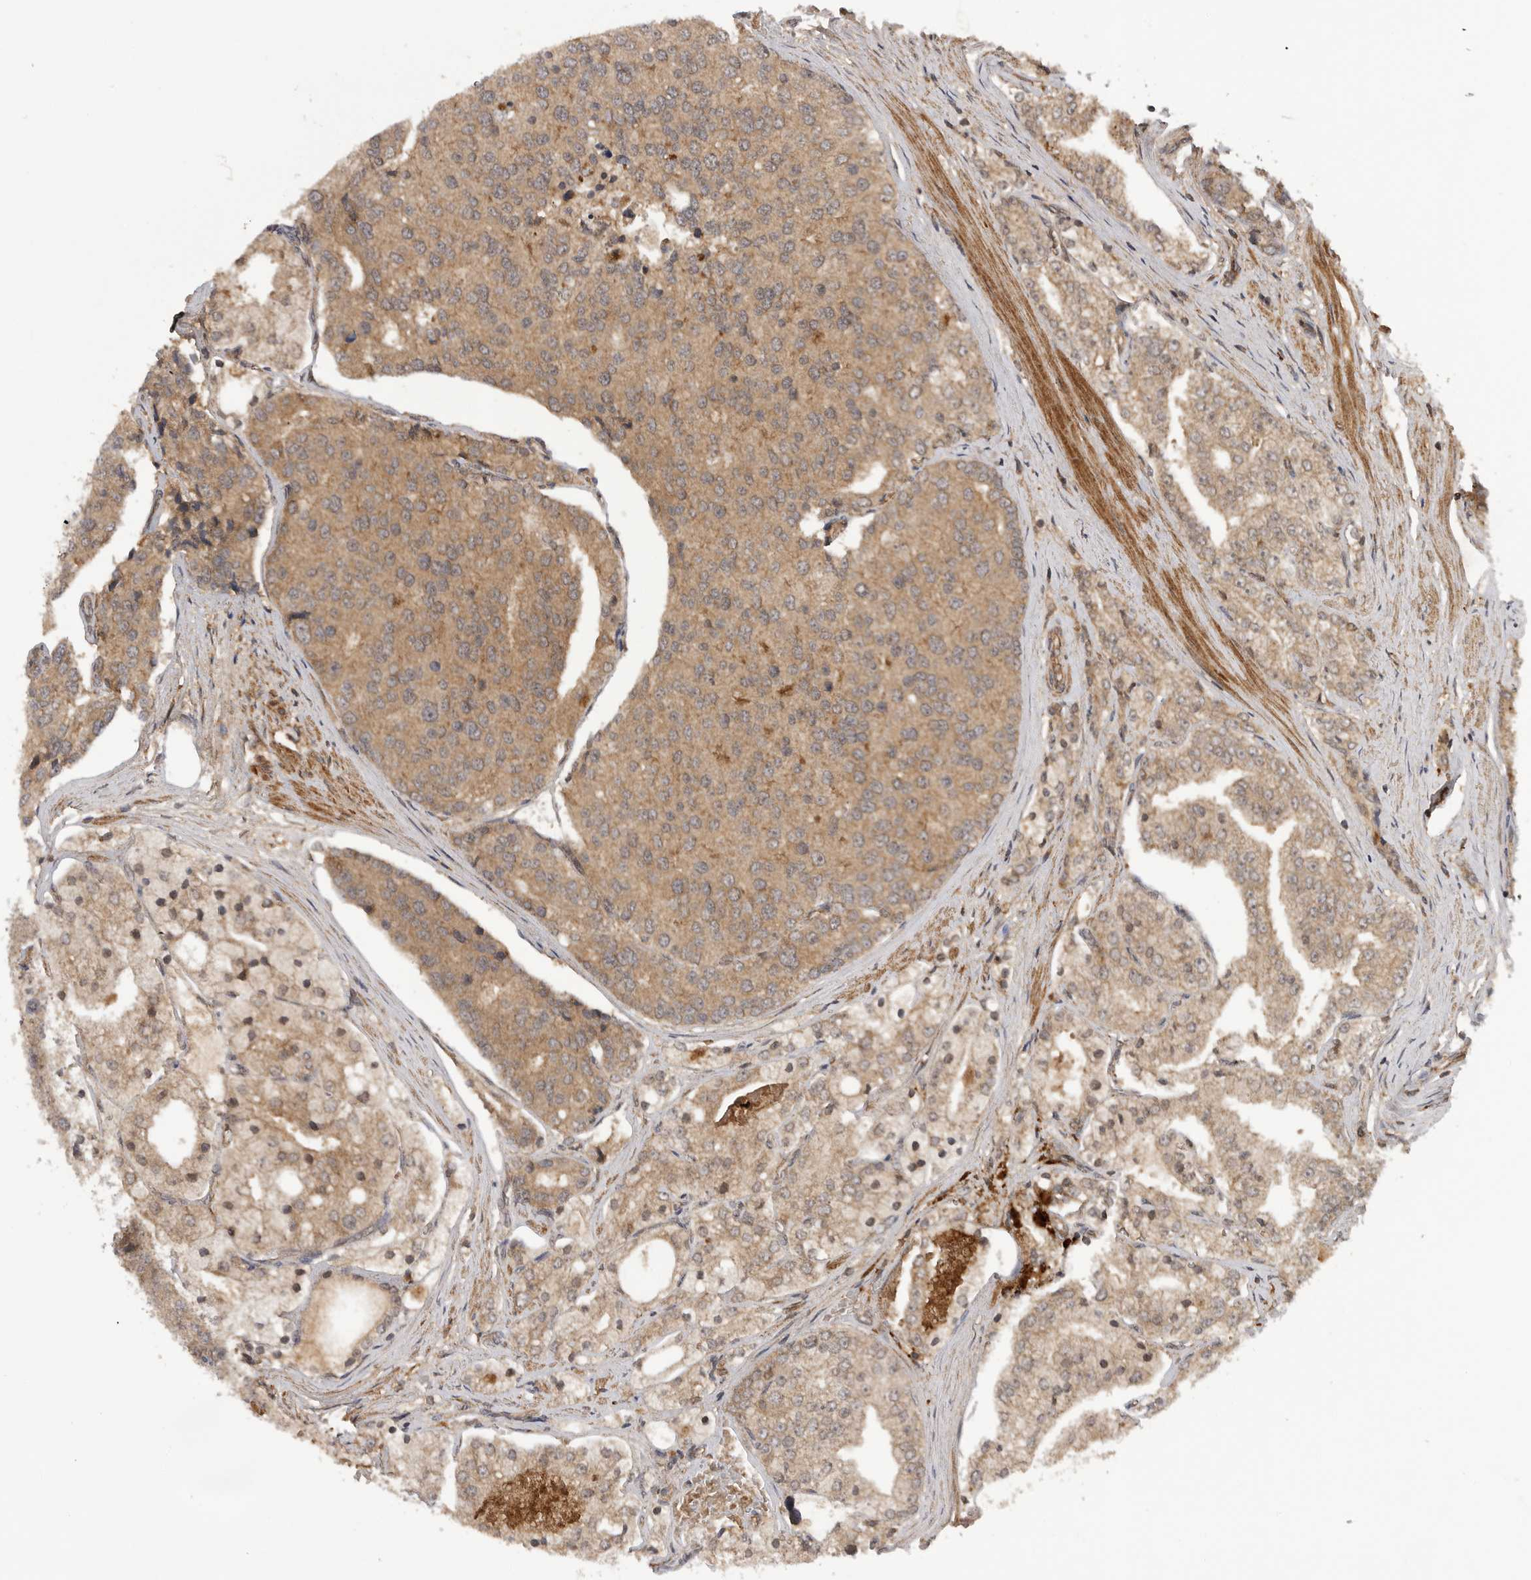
{"staining": {"intensity": "moderate", "quantity": ">75%", "location": "cytoplasmic/membranous"}, "tissue": "prostate cancer", "cell_type": "Tumor cells", "image_type": "cancer", "snomed": [{"axis": "morphology", "description": "Adenocarcinoma, High grade"}, {"axis": "topography", "description": "Prostate"}], "caption": "This is an image of IHC staining of prostate cancer, which shows moderate expression in the cytoplasmic/membranous of tumor cells.", "gene": "PRDX4", "patient": {"sex": "male", "age": 50}}